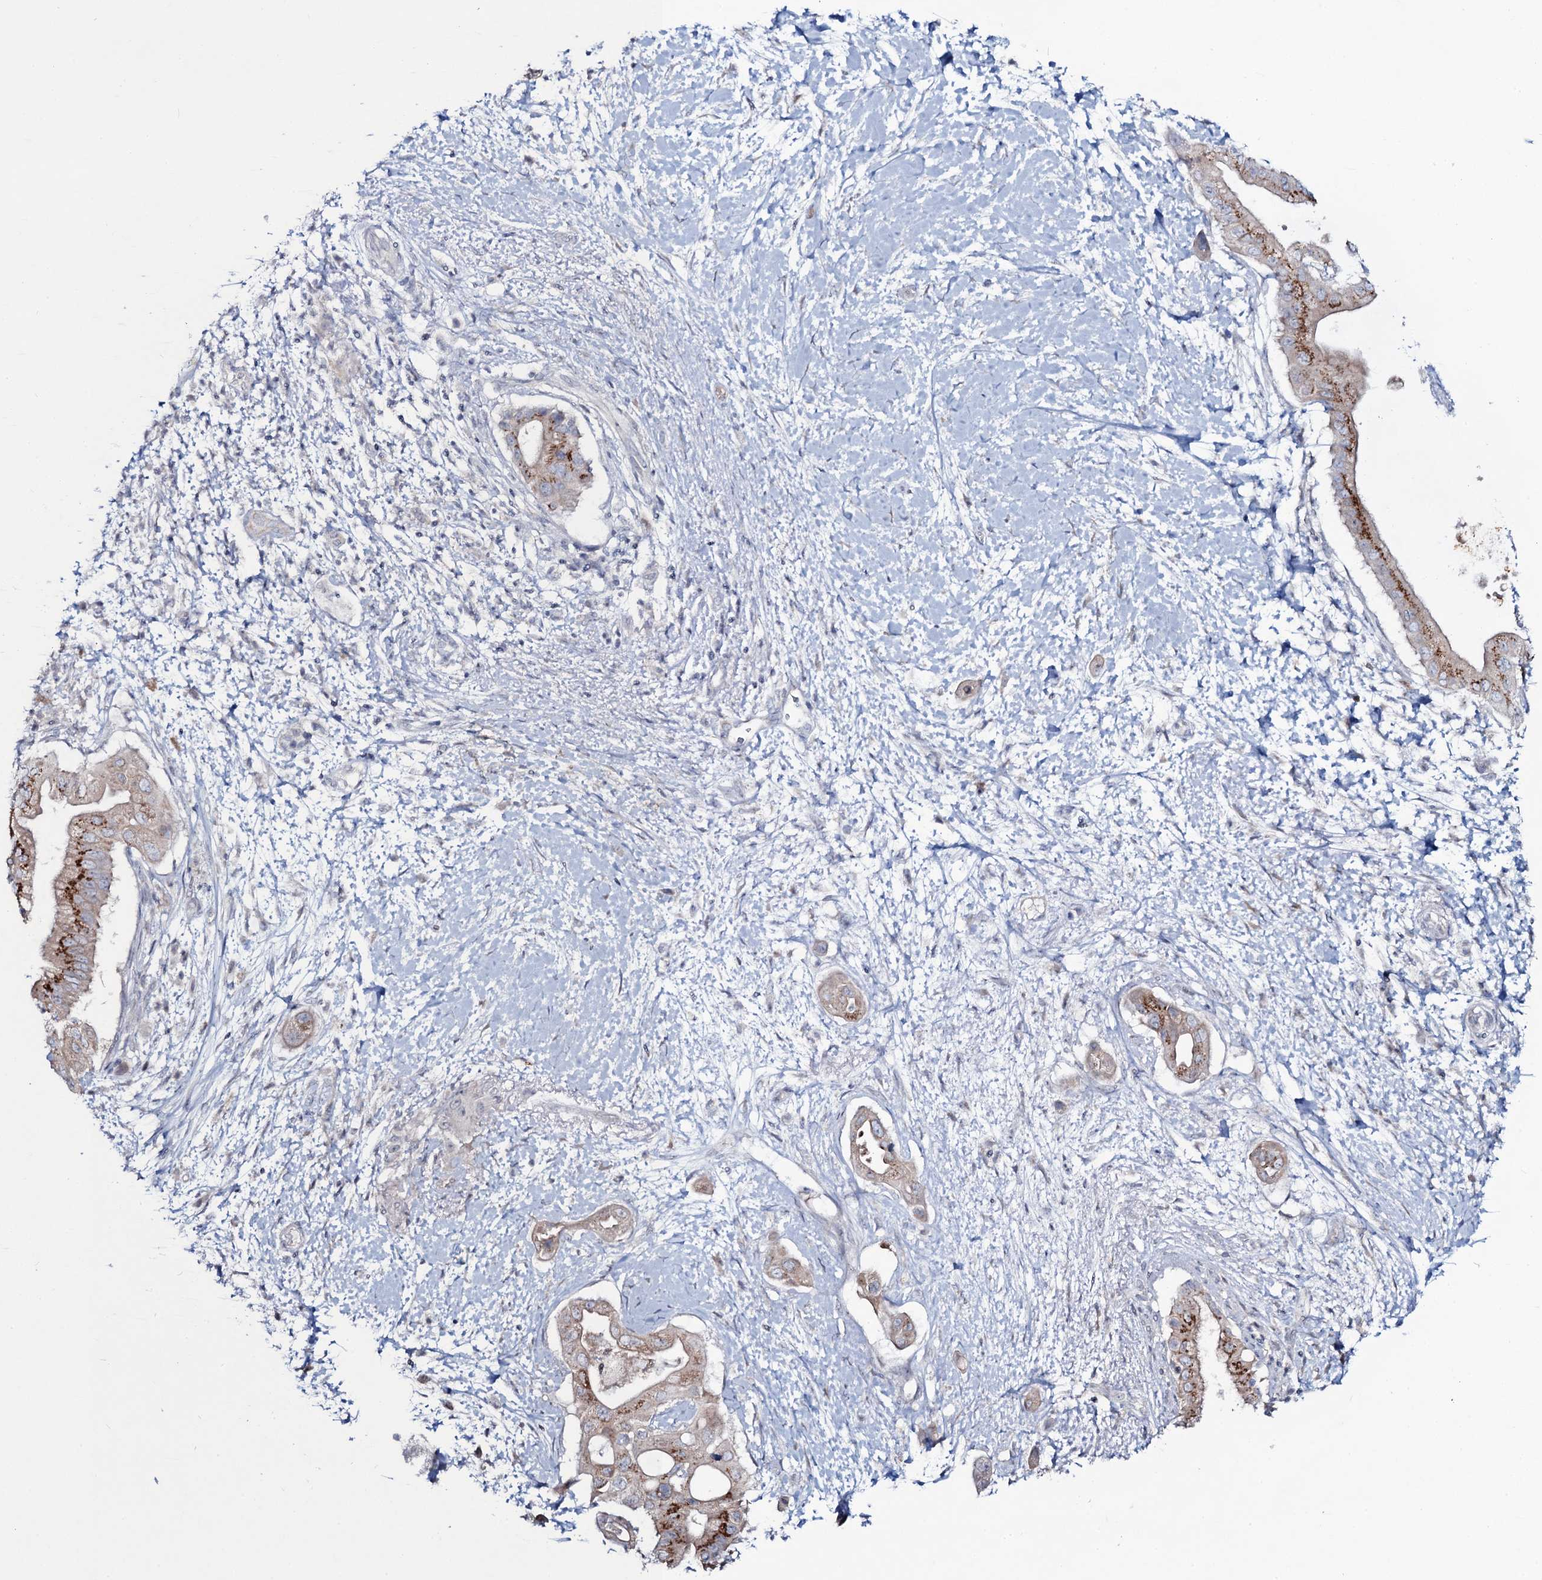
{"staining": {"intensity": "moderate", "quantity": ">75%", "location": "cytoplasmic/membranous"}, "tissue": "pancreatic cancer", "cell_type": "Tumor cells", "image_type": "cancer", "snomed": [{"axis": "morphology", "description": "Adenocarcinoma, NOS"}, {"axis": "topography", "description": "Pancreas"}], "caption": "About >75% of tumor cells in pancreatic adenocarcinoma show moderate cytoplasmic/membranous protein staining as visualized by brown immunohistochemical staining.", "gene": "SNAP23", "patient": {"sex": "male", "age": 68}}